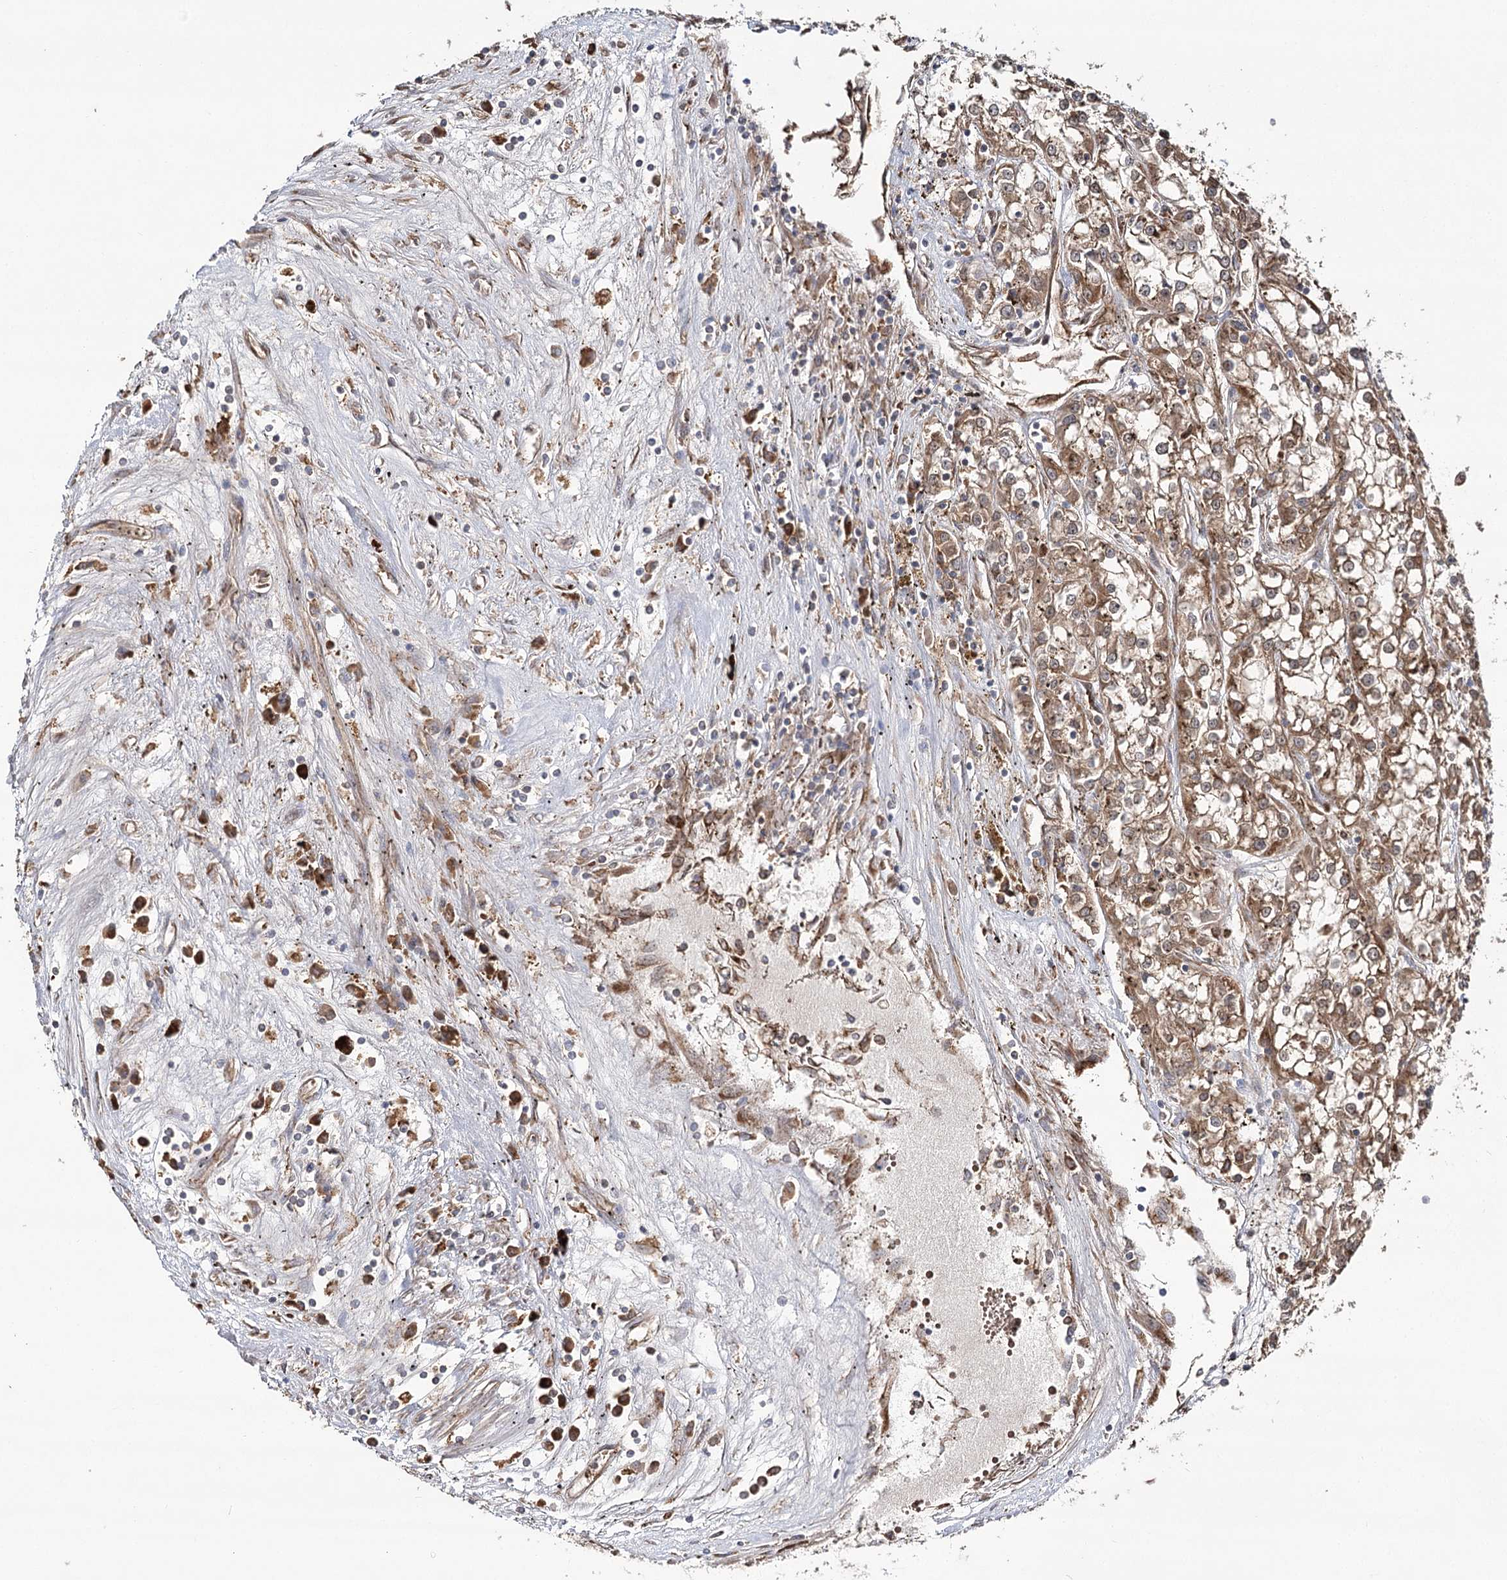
{"staining": {"intensity": "moderate", "quantity": ">75%", "location": "cytoplasmic/membranous"}, "tissue": "renal cancer", "cell_type": "Tumor cells", "image_type": "cancer", "snomed": [{"axis": "morphology", "description": "Adenocarcinoma, NOS"}, {"axis": "topography", "description": "Kidney"}], "caption": "The histopathology image reveals immunohistochemical staining of adenocarcinoma (renal). There is moderate cytoplasmic/membranous staining is identified in approximately >75% of tumor cells. The staining was performed using DAB (3,3'-diaminobenzidine) to visualize the protein expression in brown, while the nuclei were stained in blue with hematoxylin (Magnification: 20x).", "gene": "DNAJB14", "patient": {"sex": "female", "age": 52}}